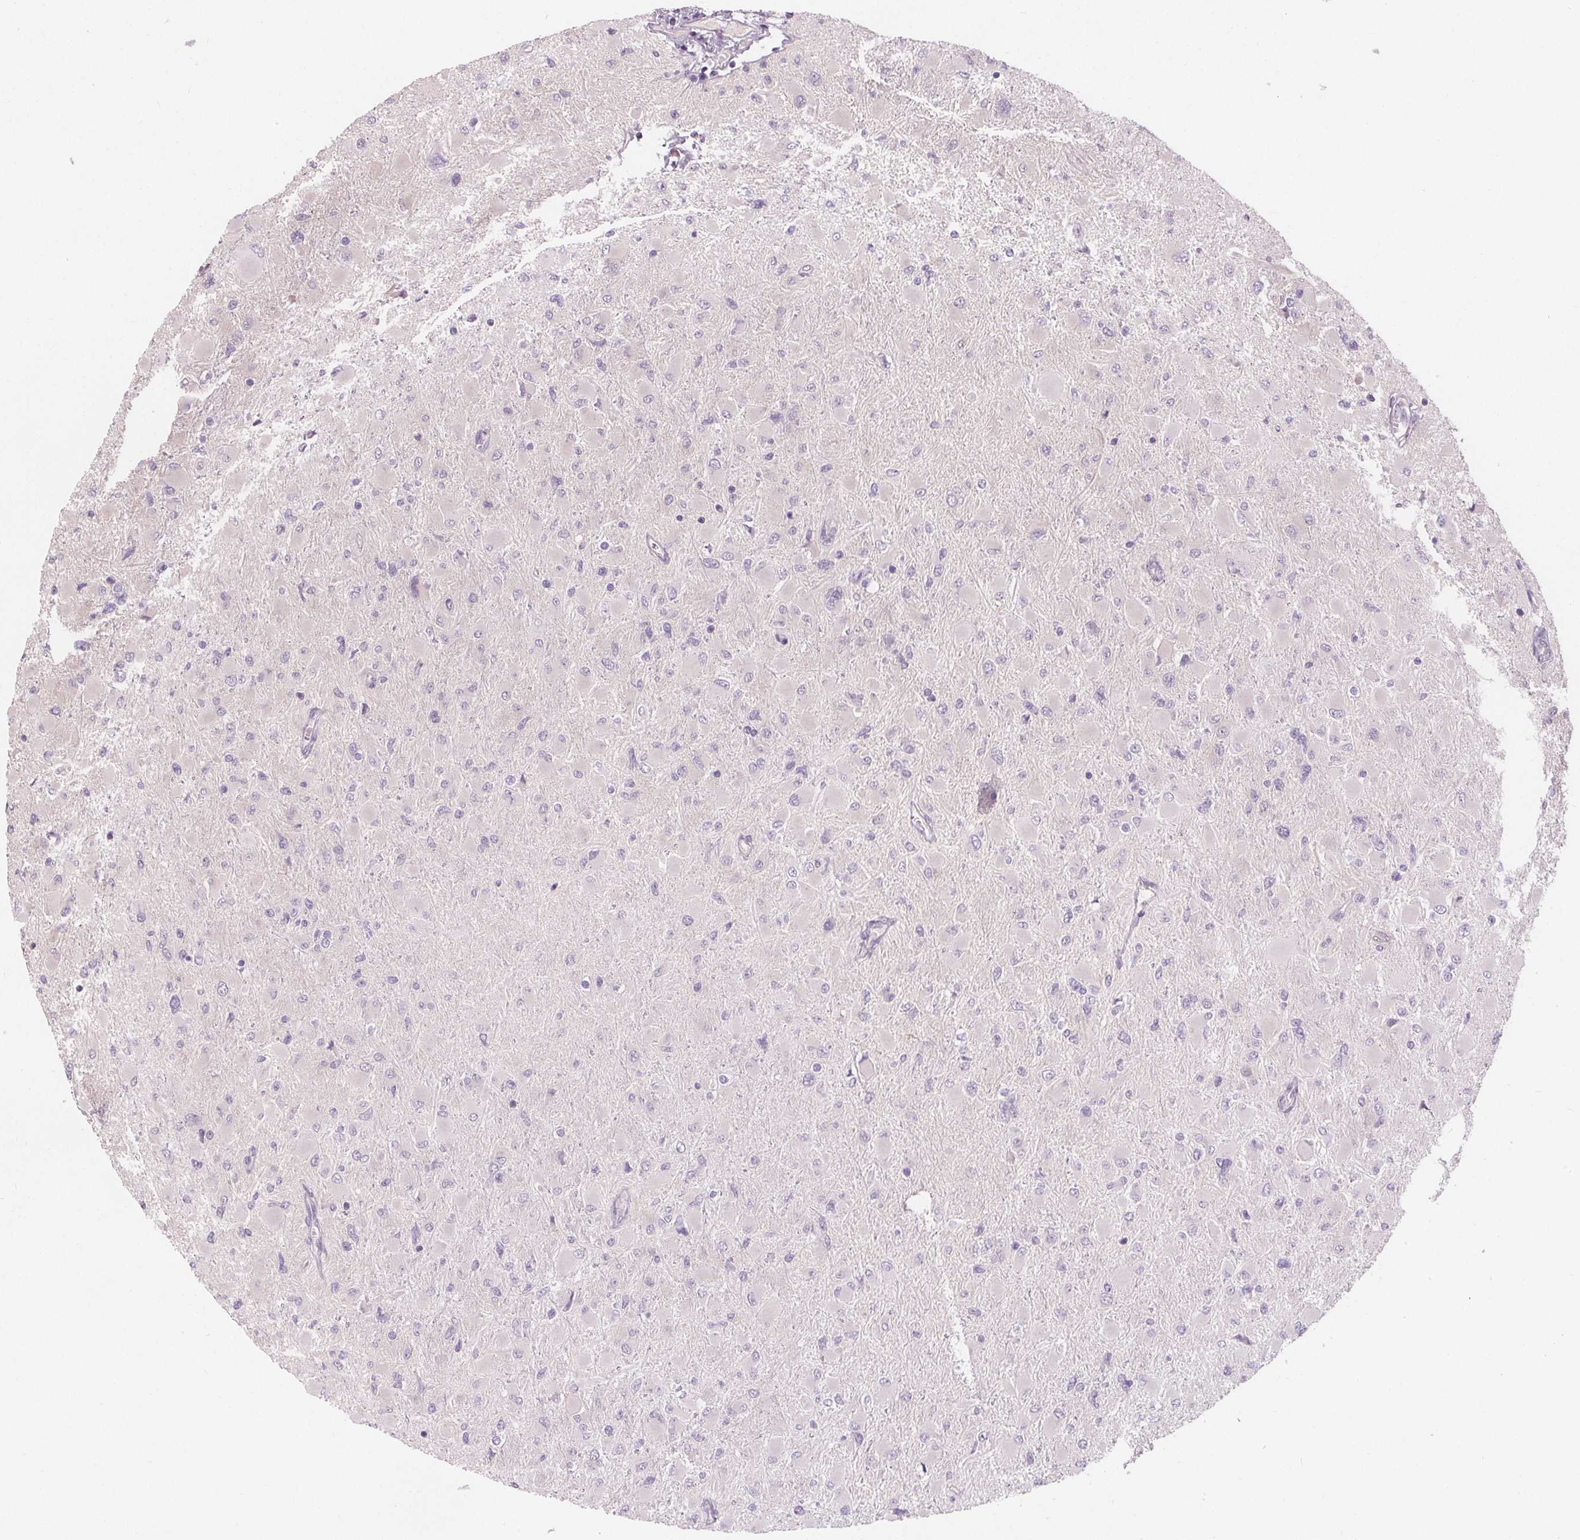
{"staining": {"intensity": "negative", "quantity": "none", "location": "none"}, "tissue": "glioma", "cell_type": "Tumor cells", "image_type": "cancer", "snomed": [{"axis": "morphology", "description": "Glioma, malignant, High grade"}, {"axis": "topography", "description": "Cerebral cortex"}], "caption": "IHC histopathology image of neoplastic tissue: human glioma stained with DAB (3,3'-diaminobenzidine) demonstrates no significant protein positivity in tumor cells.", "gene": "TMEM80", "patient": {"sex": "female", "age": 36}}